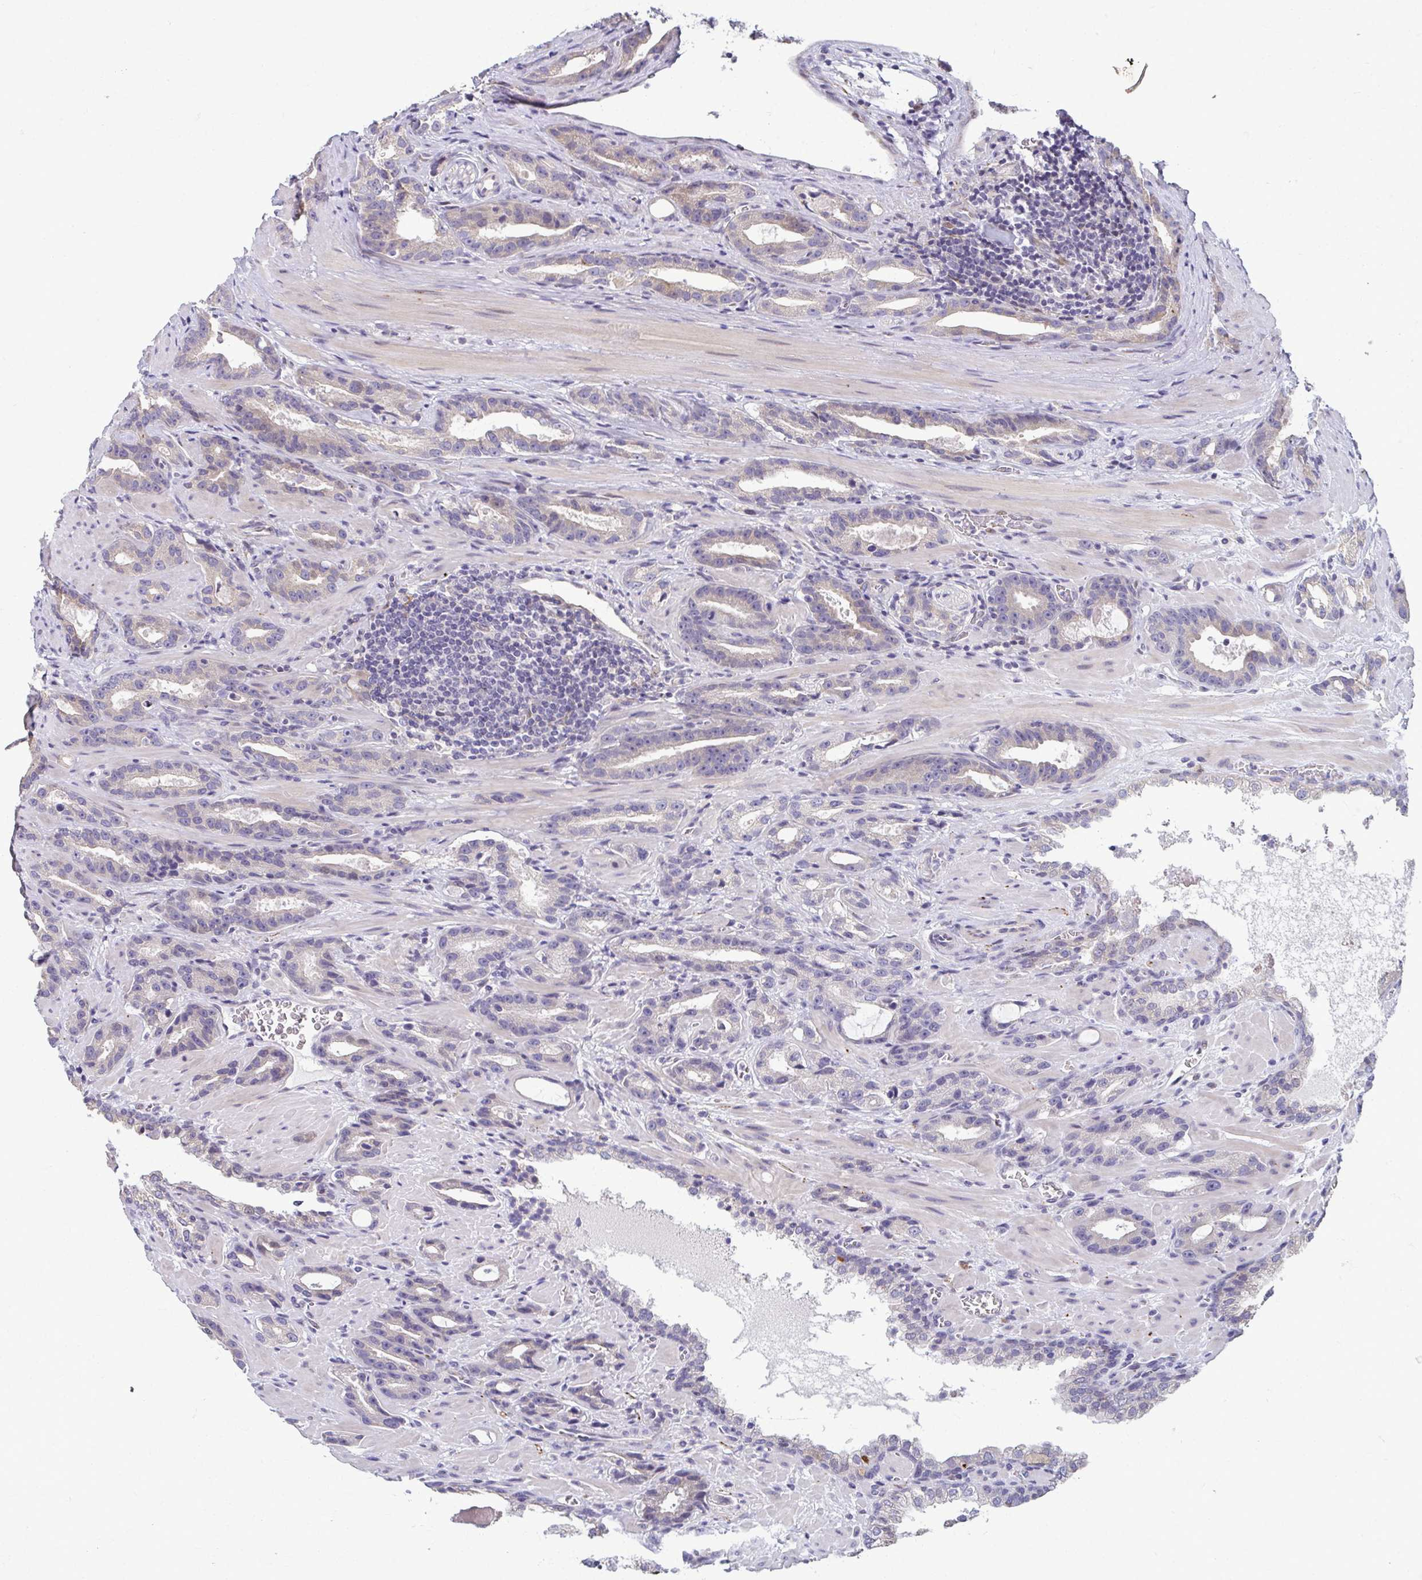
{"staining": {"intensity": "negative", "quantity": "none", "location": "none"}, "tissue": "prostate cancer", "cell_type": "Tumor cells", "image_type": "cancer", "snomed": [{"axis": "morphology", "description": "Adenocarcinoma, High grade"}, {"axis": "topography", "description": "Prostate"}], "caption": "Immunohistochemical staining of human prostate high-grade adenocarcinoma exhibits no significant expression in tumor cells. (DAB (3,3'-diaminobenzidine) immunohistochemistry with hematoxylin counter stain).", "gene": "ODF1", "patient": {"sex": "male", "age": 65}}